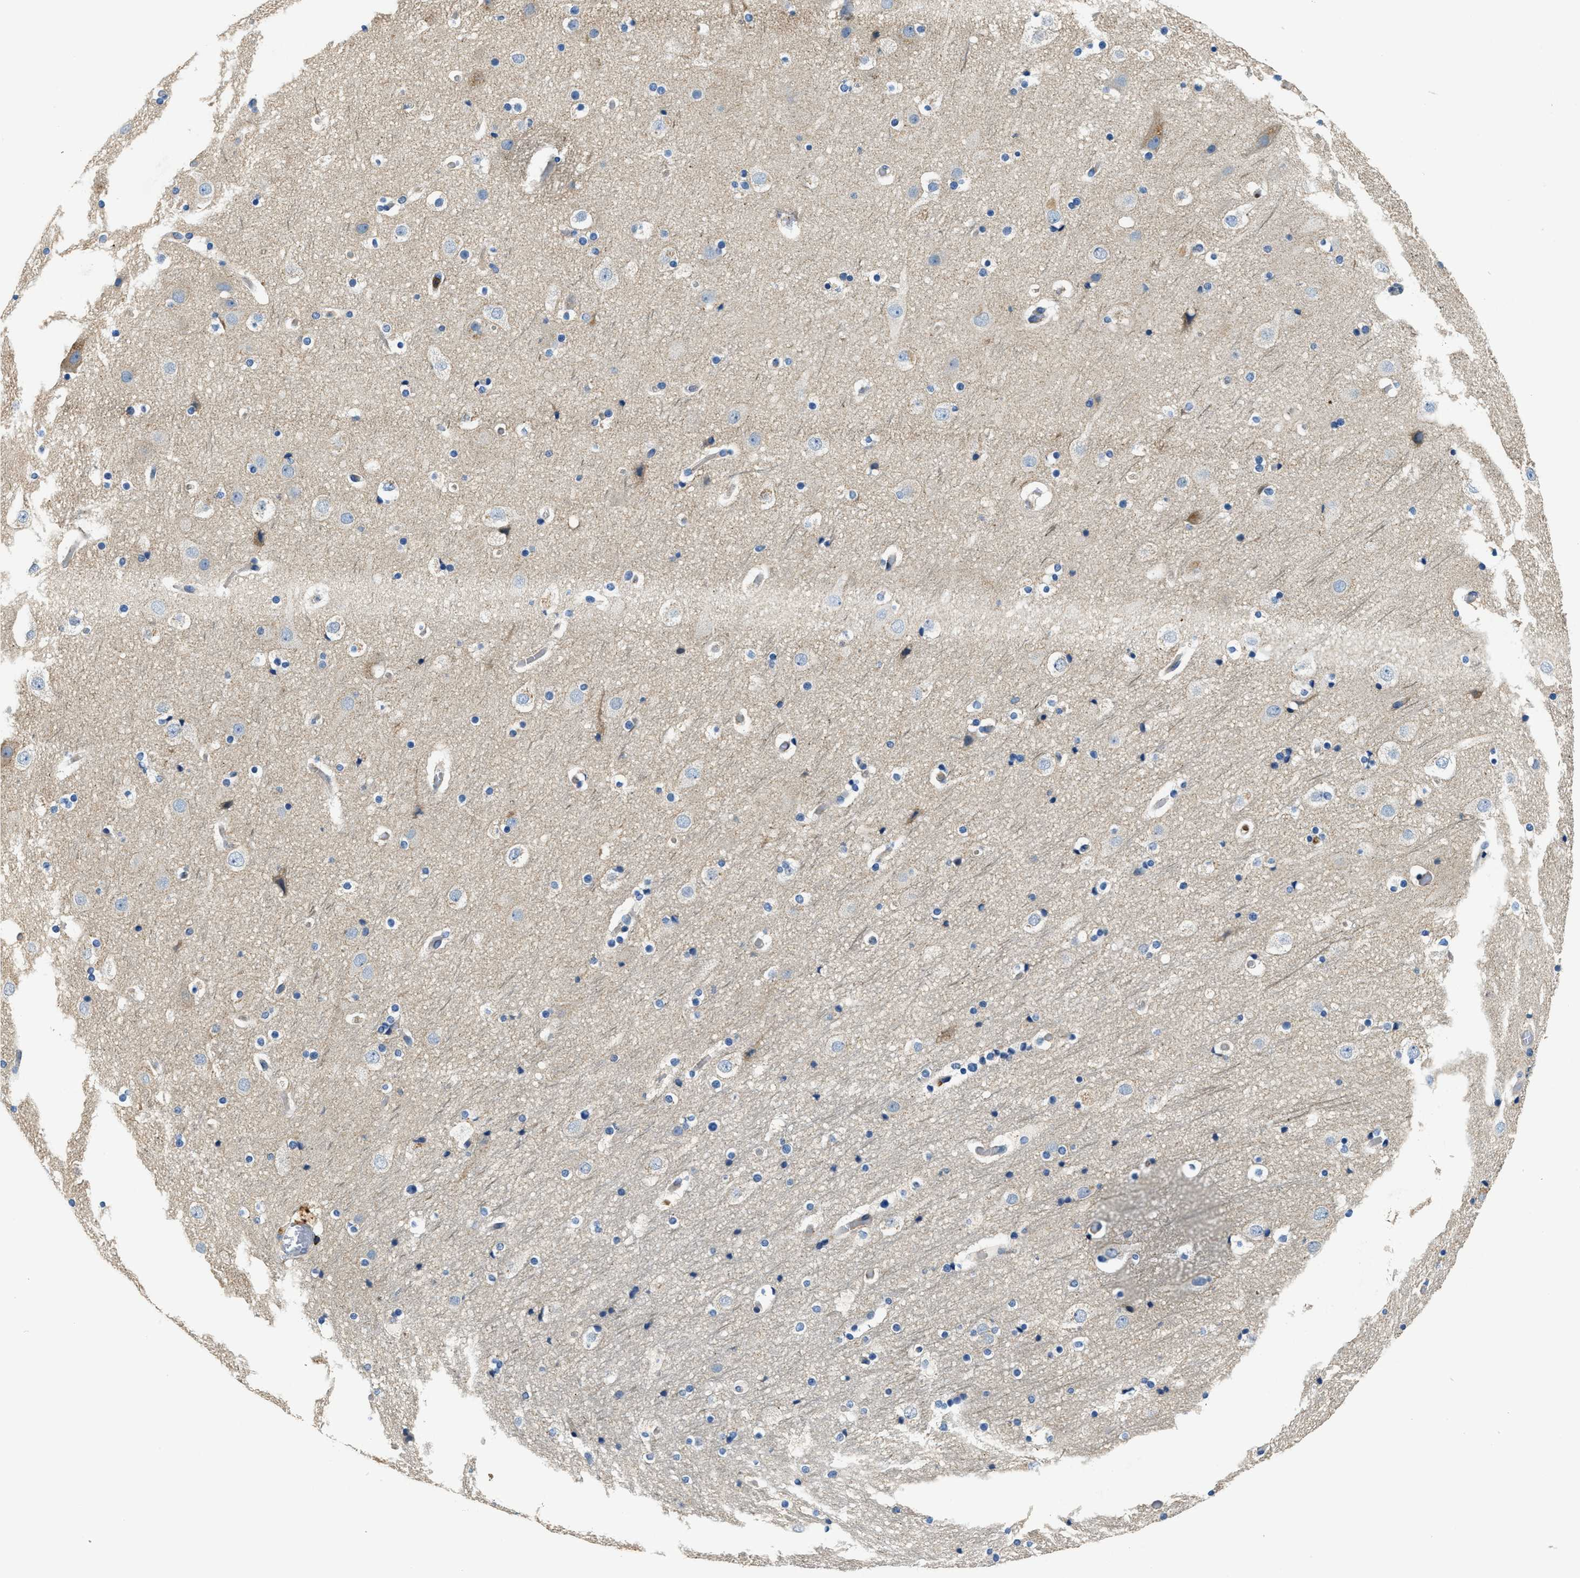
{"staining": {"intensity": "negative", "quantity": "none", "location": "none"}, "tissue": "cerebral cortex", "cell_type": "Endothelial cells", "image_type": "normal", "snomed": [{"axis": "morphology", "description": "Normal tissue, NOS"}, {"axis": "topography", "description": "Cerebral cortex"}], "caption": "A high-resolution image shows immunohistochemistry (IHC) staining of benign cerebral cortex, which reveals no significant positivity in endothelial cells.", "gene": "MYO1G", "patient": {"sex": "male", "age": 57}}